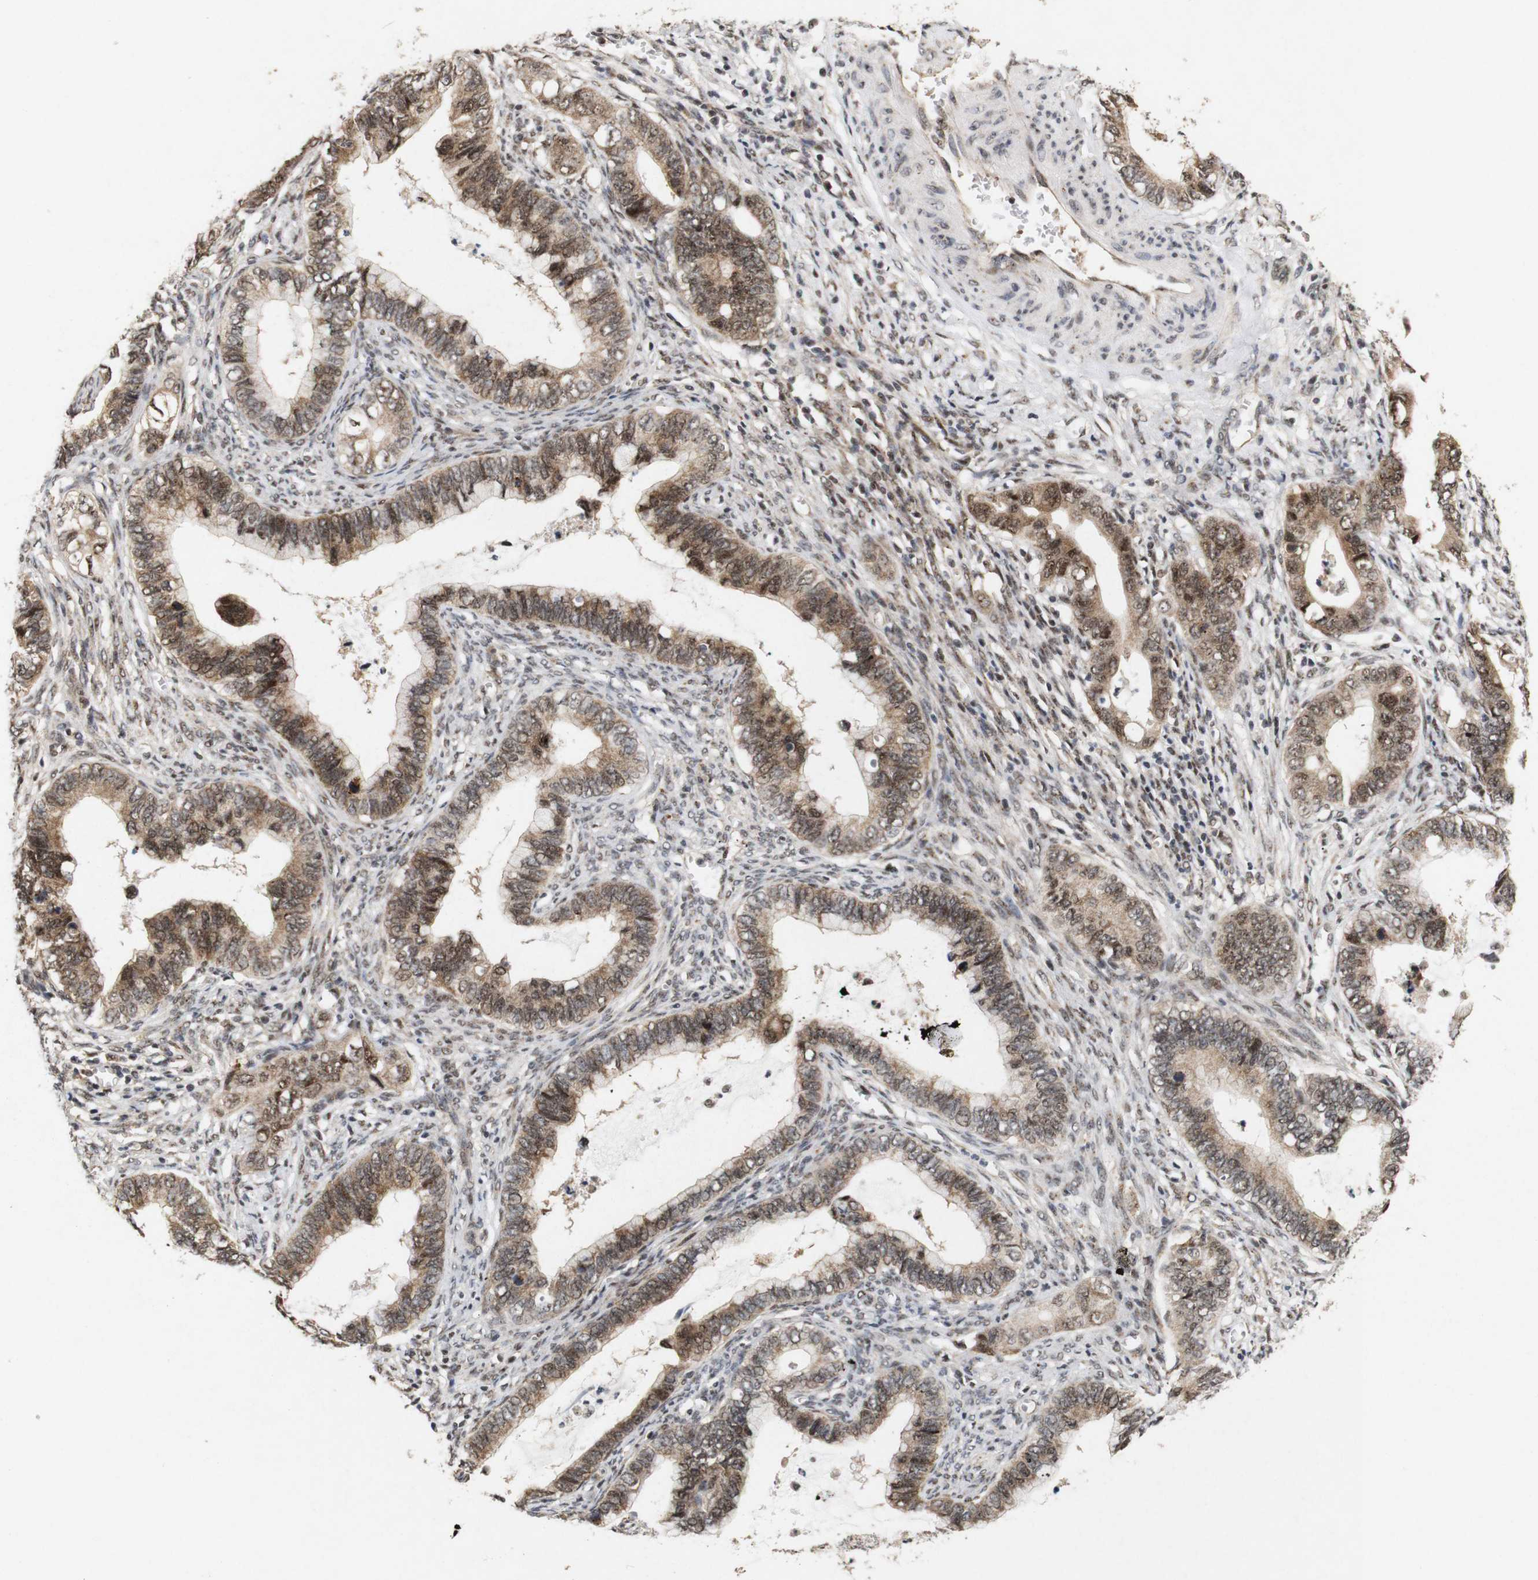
{"staining": {"intensity": "moderate", "quantity": ">75%", "location": "cytoplasmic/membranous,nuclear"}, "tissue": "cervical cancer", "cell_type": "Tumor cells", "image_type": "cancer", "snomed": [{"axis": "morphology", "description": "Adenocarcinoma, NOS"}, {"axis": "topography", "description": "Cervix"}], "caption": "Moderate cytoplasmic/membranous and nuclear protein staining is identified in about >75% of tumor cells in cervical cancer.", "gene": "PYM1", "patient": {"sex": "female", "age": 44}}